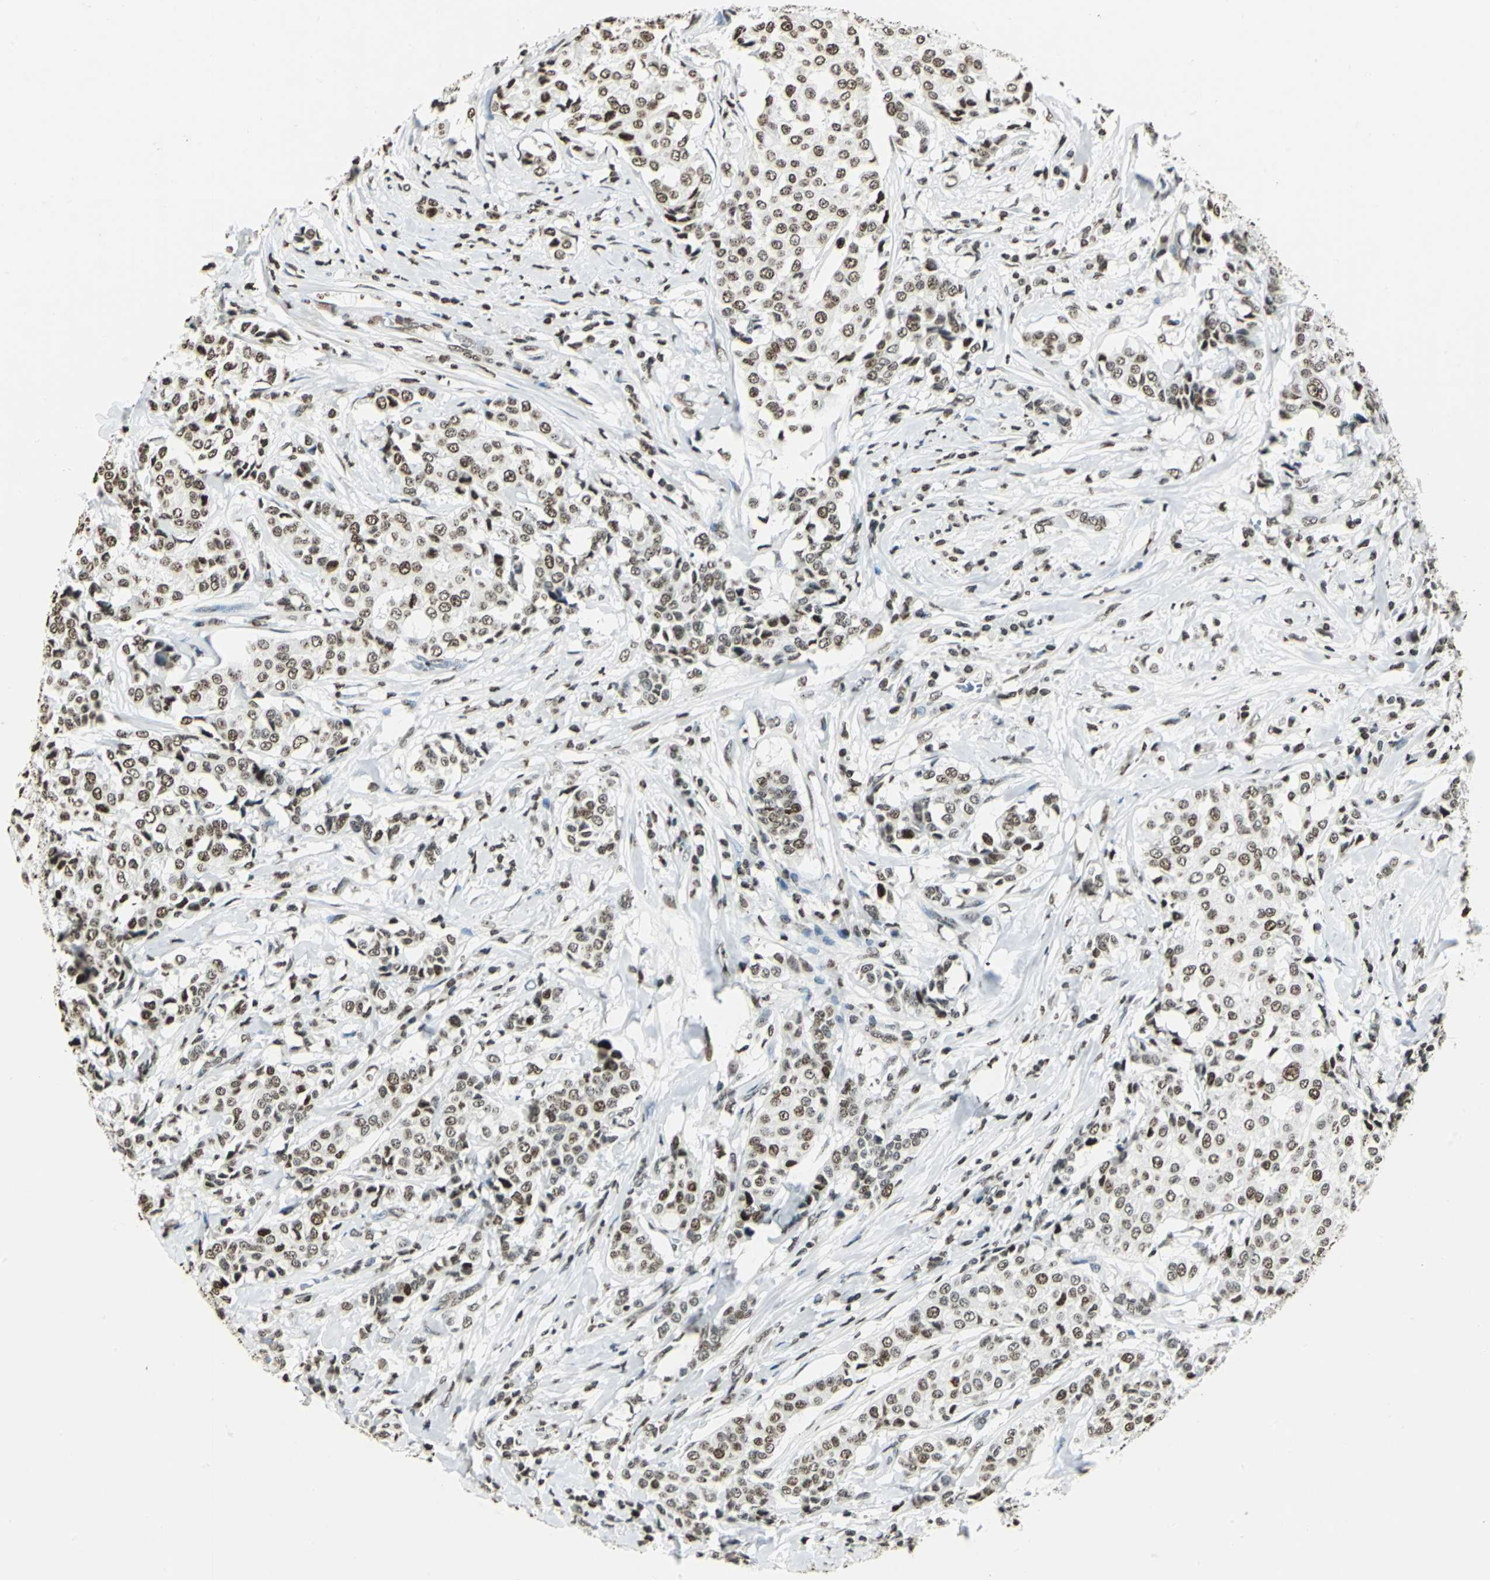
{"staining": {"intensity": "strong", "quantity": ">75%", "location": "nuclear"}, "tissue": "breast cancer", "cell_type": "Tumor cells", "image_type": "cancer", "snomed": [{"axis": "morphology", "description": "Duct carcinoma"}, {"axis": "topography", "description": "Breast"}], "caption": "Strong nuclear staining for a protein is identified in approximately >75% of tumor cells of breast cancer using IHC.", "gene": "MCM4", "patient": {"sex": "female", "age": 27}}